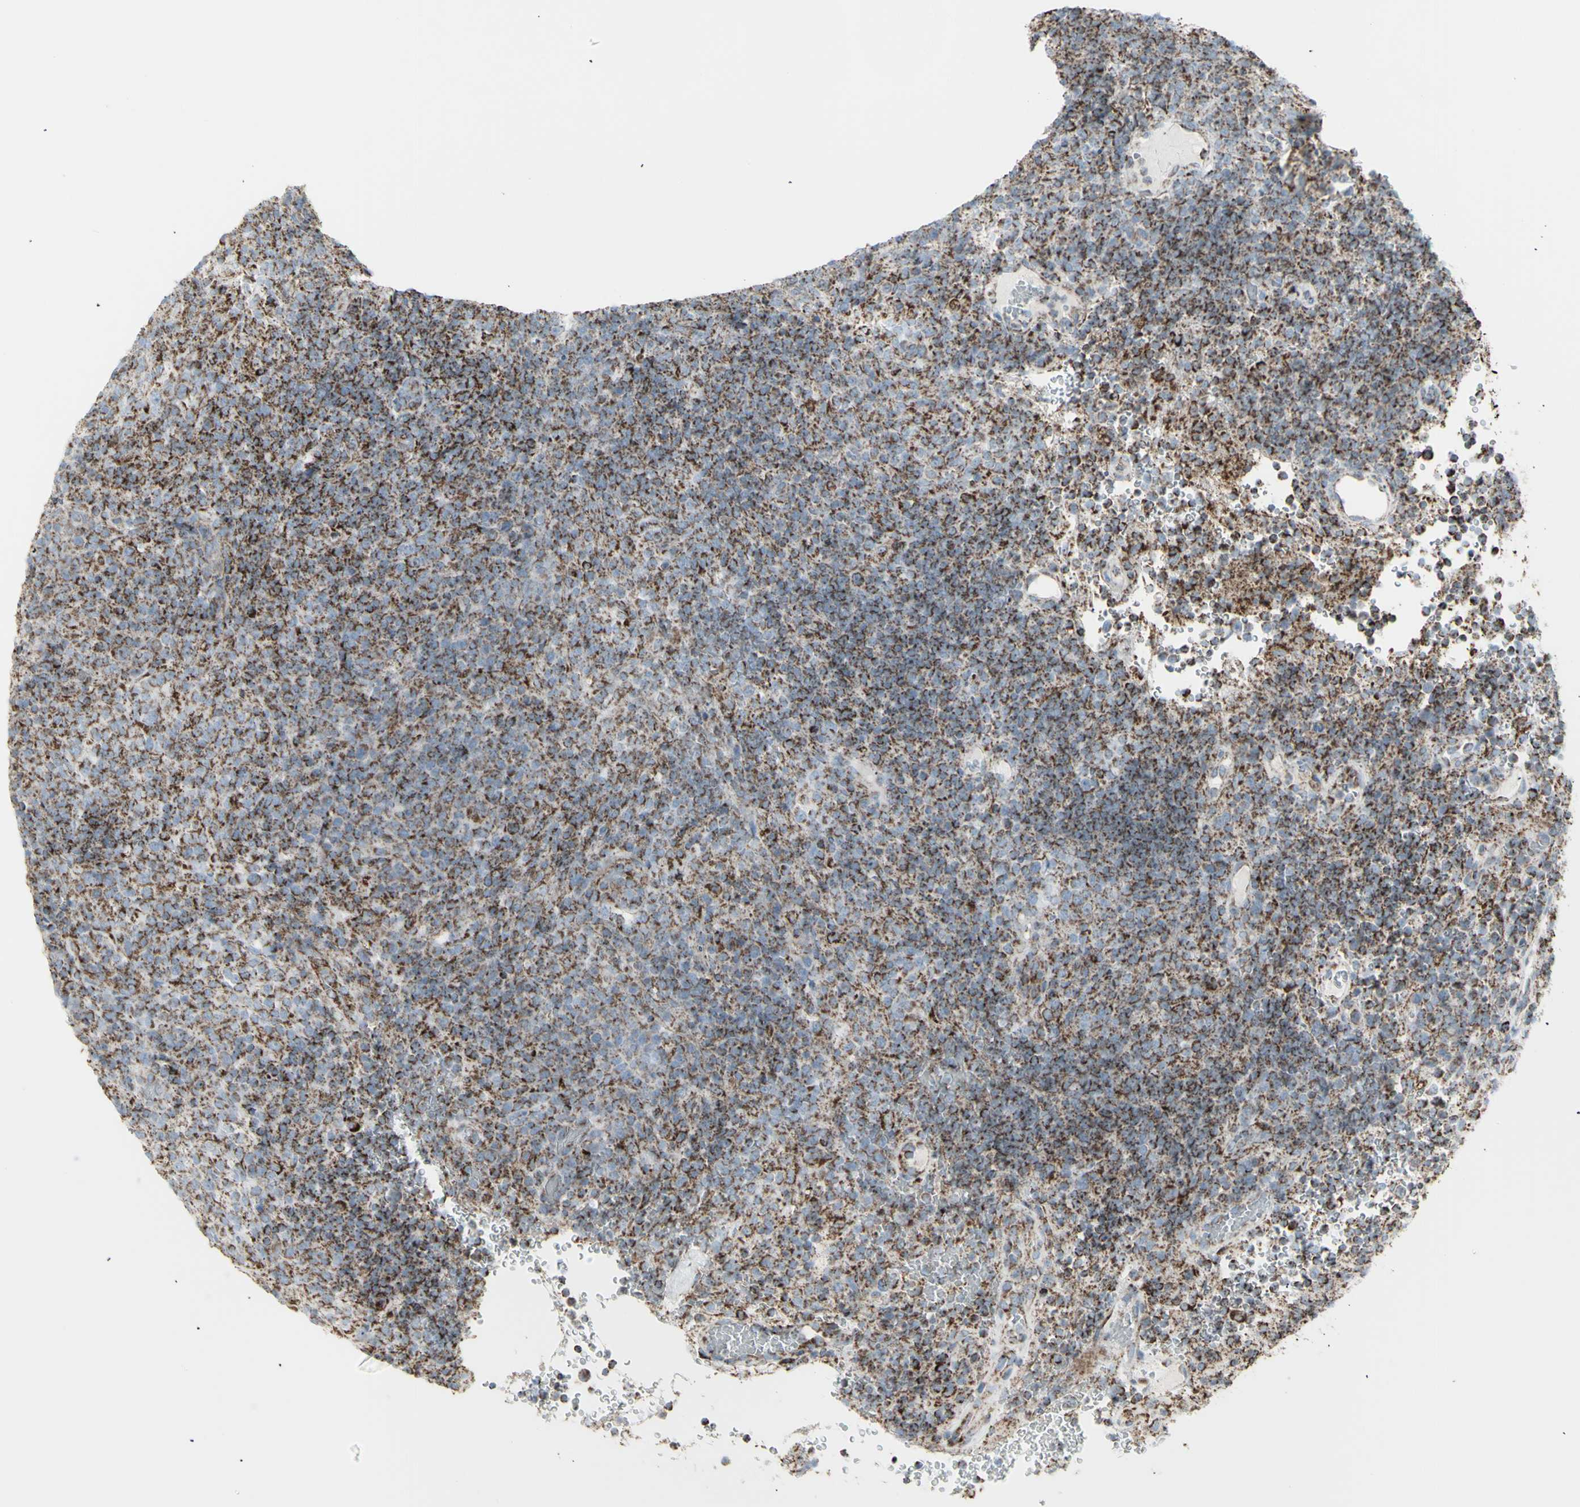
{"staining": {"intensity": "strong", "quantity": "25%-75%", "location": "cytoplasmic/membranous"}, "tissue": "lymphoma", "cell_type": "Tumor cells", "image_type": "cancer", "snomed": [{"axis": "morphology", "description": "Malignant lymphoma, non-Hodgkin's type, High grade"}, {"axis": "topography", "description": "Lymph node"}], "caption": "A micrograph of human high-grade malignant lymphoma, non-Hodgkin's type stained for a protein shows strong cytoplasmic/membranous brown staining in tumor cells.", "gene": "PLGRKT", "patient": {"sex": "female", "age": 76}}